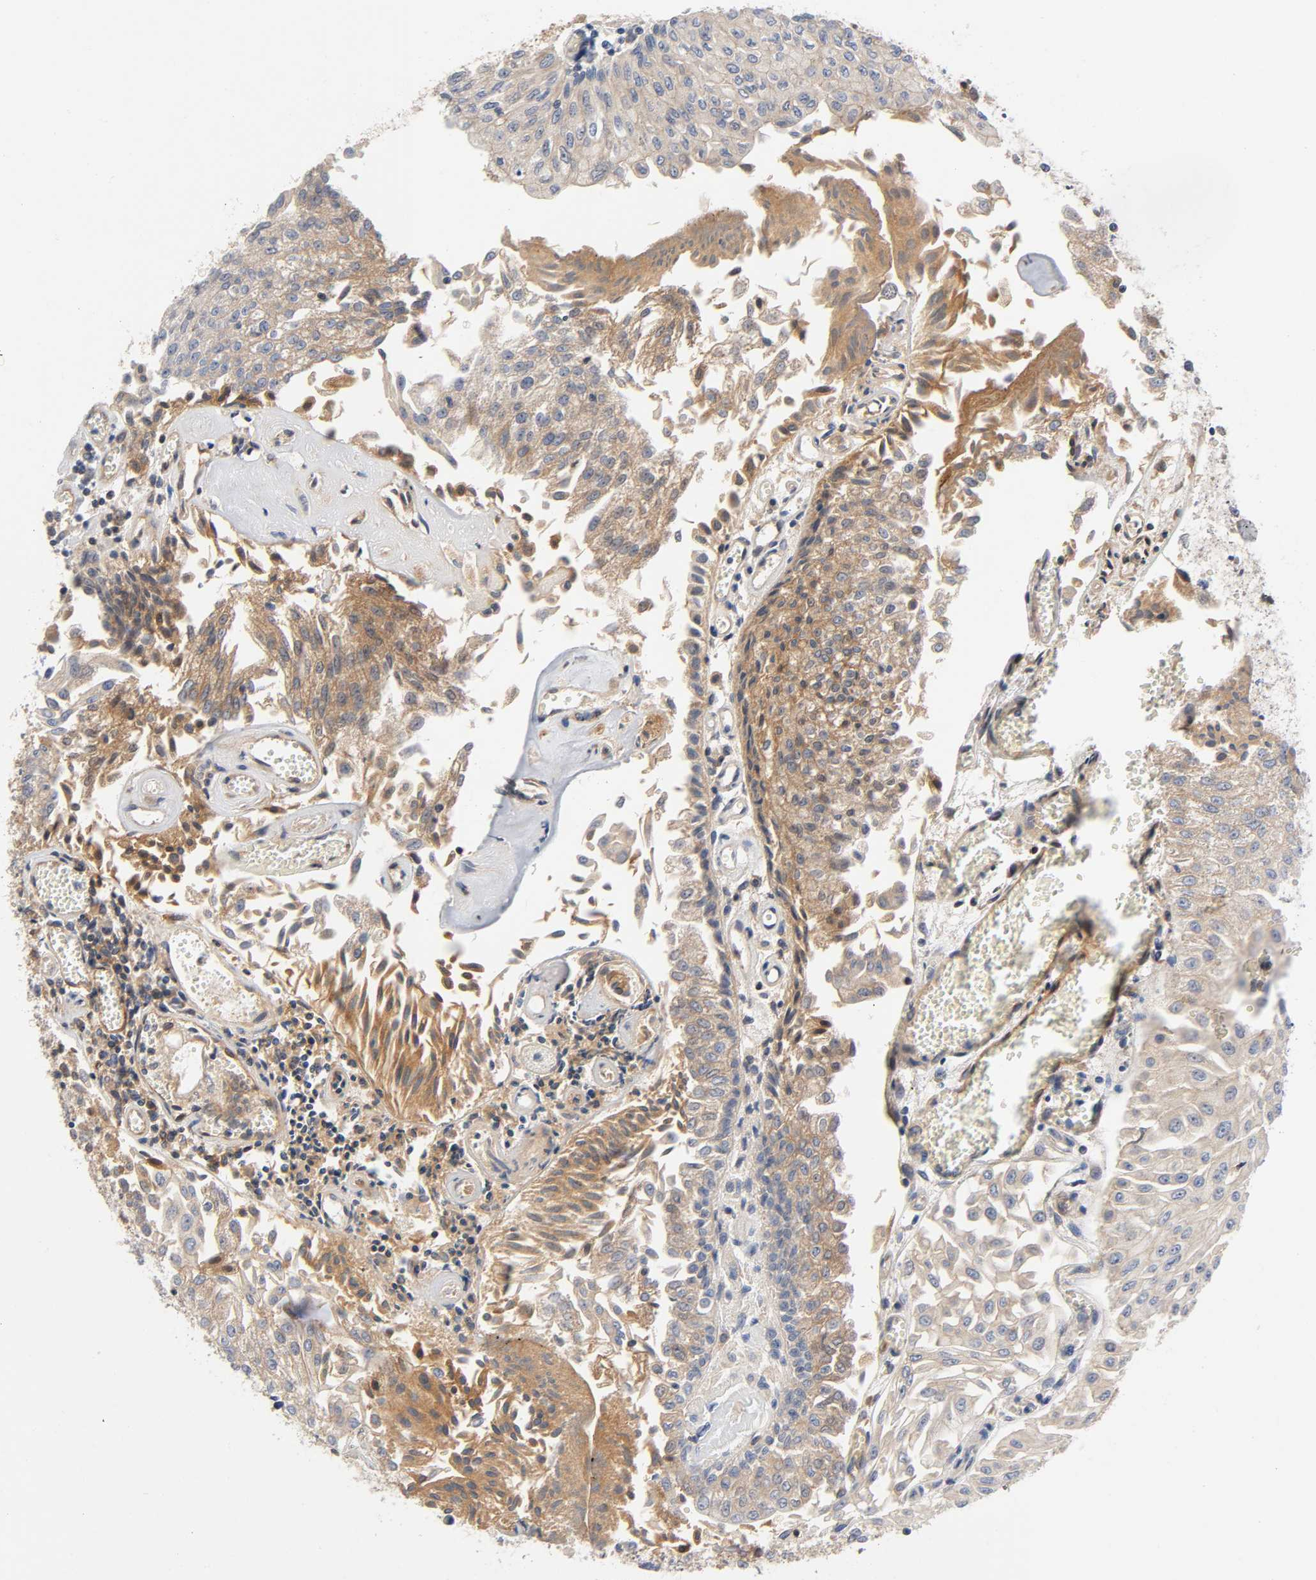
{"staining": {"intensity": "moderate", "quantity": ">75%", "location": "cytoplasmic/membranous"}, "tissue": "urothelial cancer", "cell_type": "Tumor cells", "image_type": "cancer", "snomed": [{"axis": "morphology", "description": "Urothelial carcinoma, Low grade"}, {"axis": "topography", "description": "Urinary bladder"}], "caption": "A brown stain labels moderate cytoplasmic/membranous expression of a protein in urothelial carcinoma (low-grade) tumor cells. (DAB (3,3'-diaminobenzidine) IHC, brown staining for protein, blue staining for nuclei).", "gene": "PRKAB1", "patient": {"sex": "male", "age": 86}}